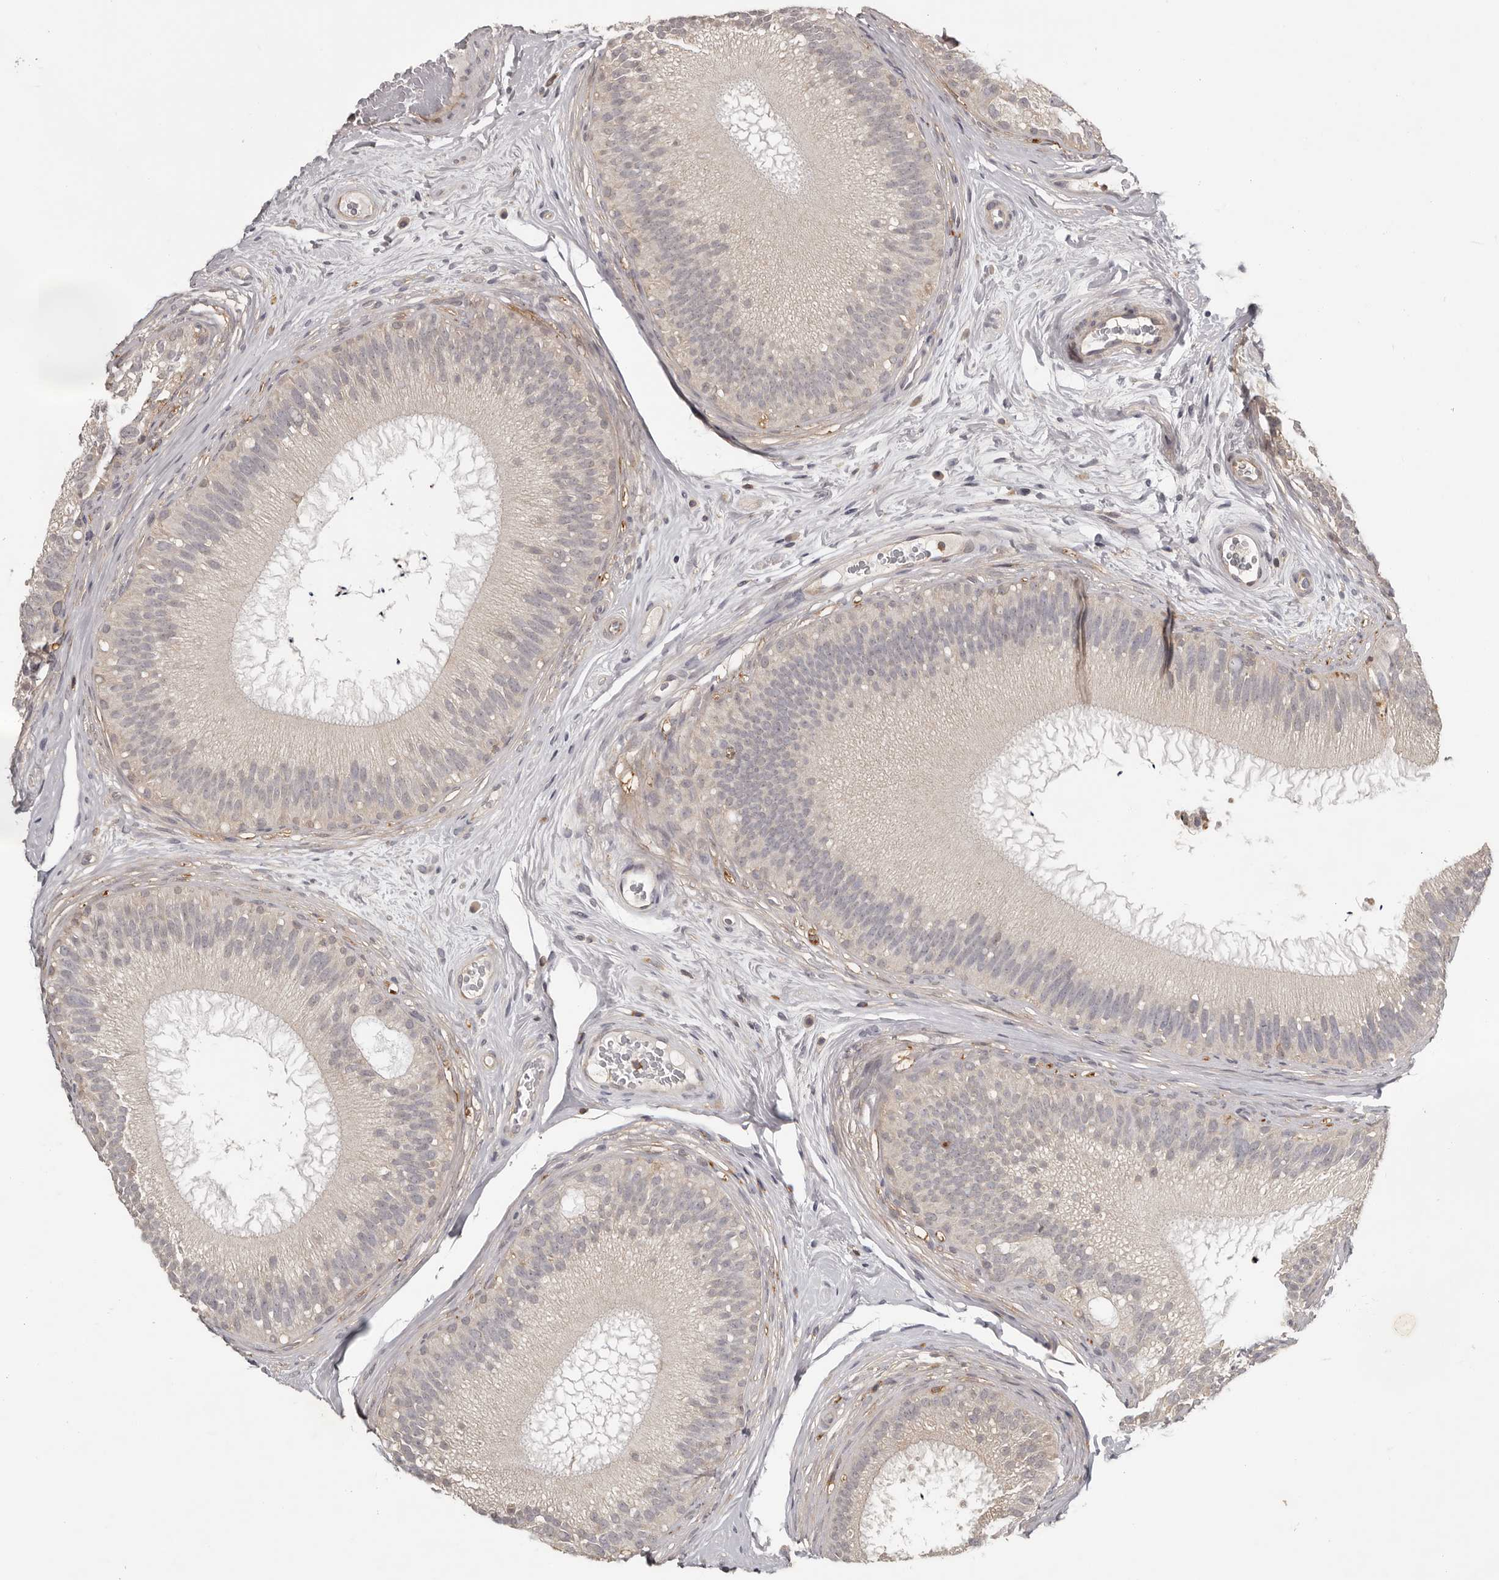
{"staining": {"intensity": "negative", "quantity": "none", "location": "none"}, "tissue": "epididymis", "cell_type": "Glandular cells", "image_type": "normal", "snomed": [{"axis": "morphology", "description": "Normal tissue, NOS"}, {"axis": "topography", "description": "Epididymis"}], "caption": "DAB (3,3'-diaminobenzidine) immunohistochemical staining of normal epididymis displays no significant expression in glandular cells.", "gene": "ANKRD44", "patient": {"sex": "male", "age": 45}}